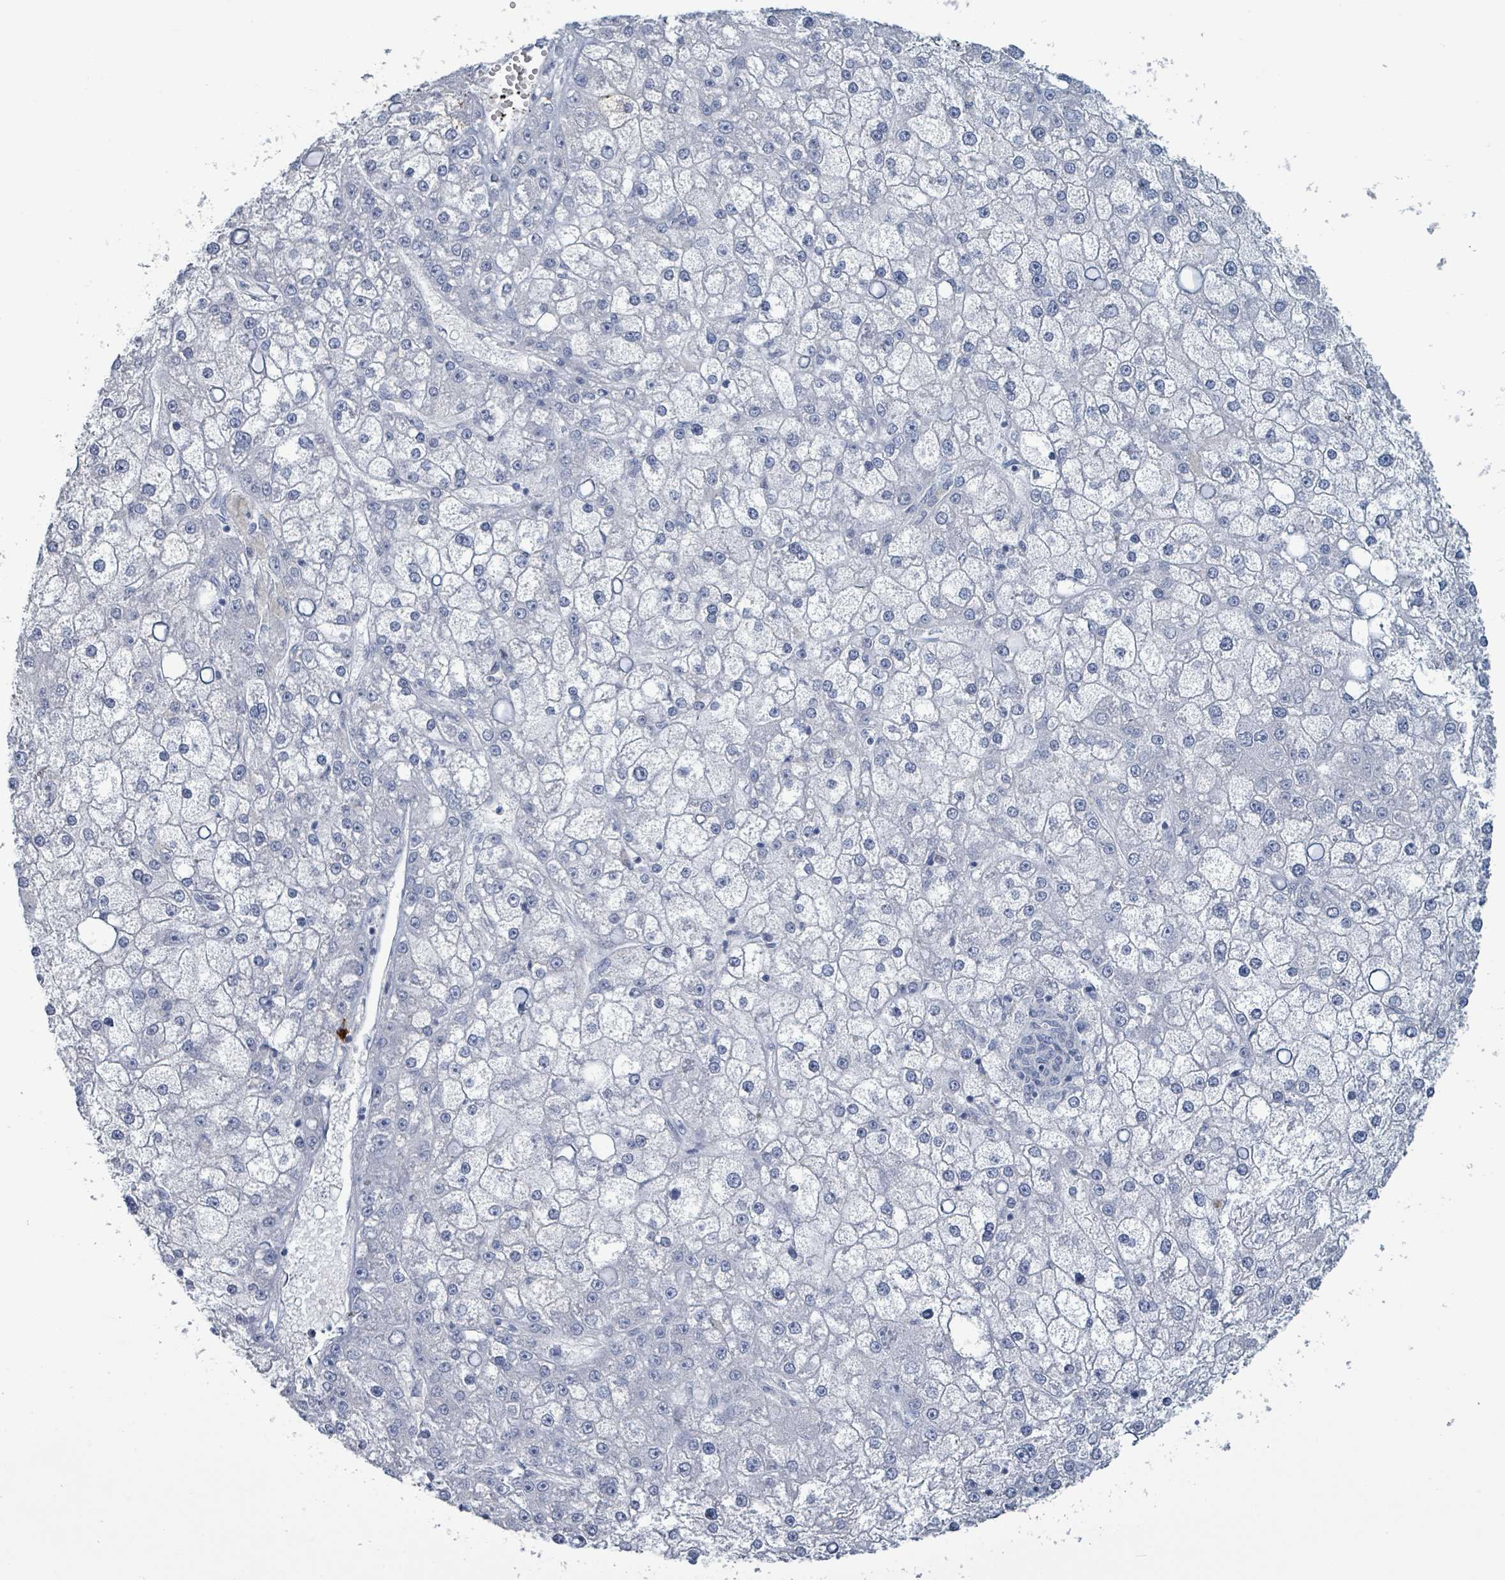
{"staining": {"intensity": "negative", "quantity": "none", "location": "none"}, "tissue": "liver cancer", "cell_type": "Tumor cells", "image_type": "cancer", "snomed": [{"axis": "morphology", "description": "Carcinoma, Hepatocellular, NOS"}, {"axis": "topography", "description": "Liver"}], "caption": "Immunohistochemical staining of human liver cancer (hepatocellular carcinoma) shows no significant staining in tumor cells.", "gene": "VPS13D", "patient": {"sex": "male", "age": 67}}